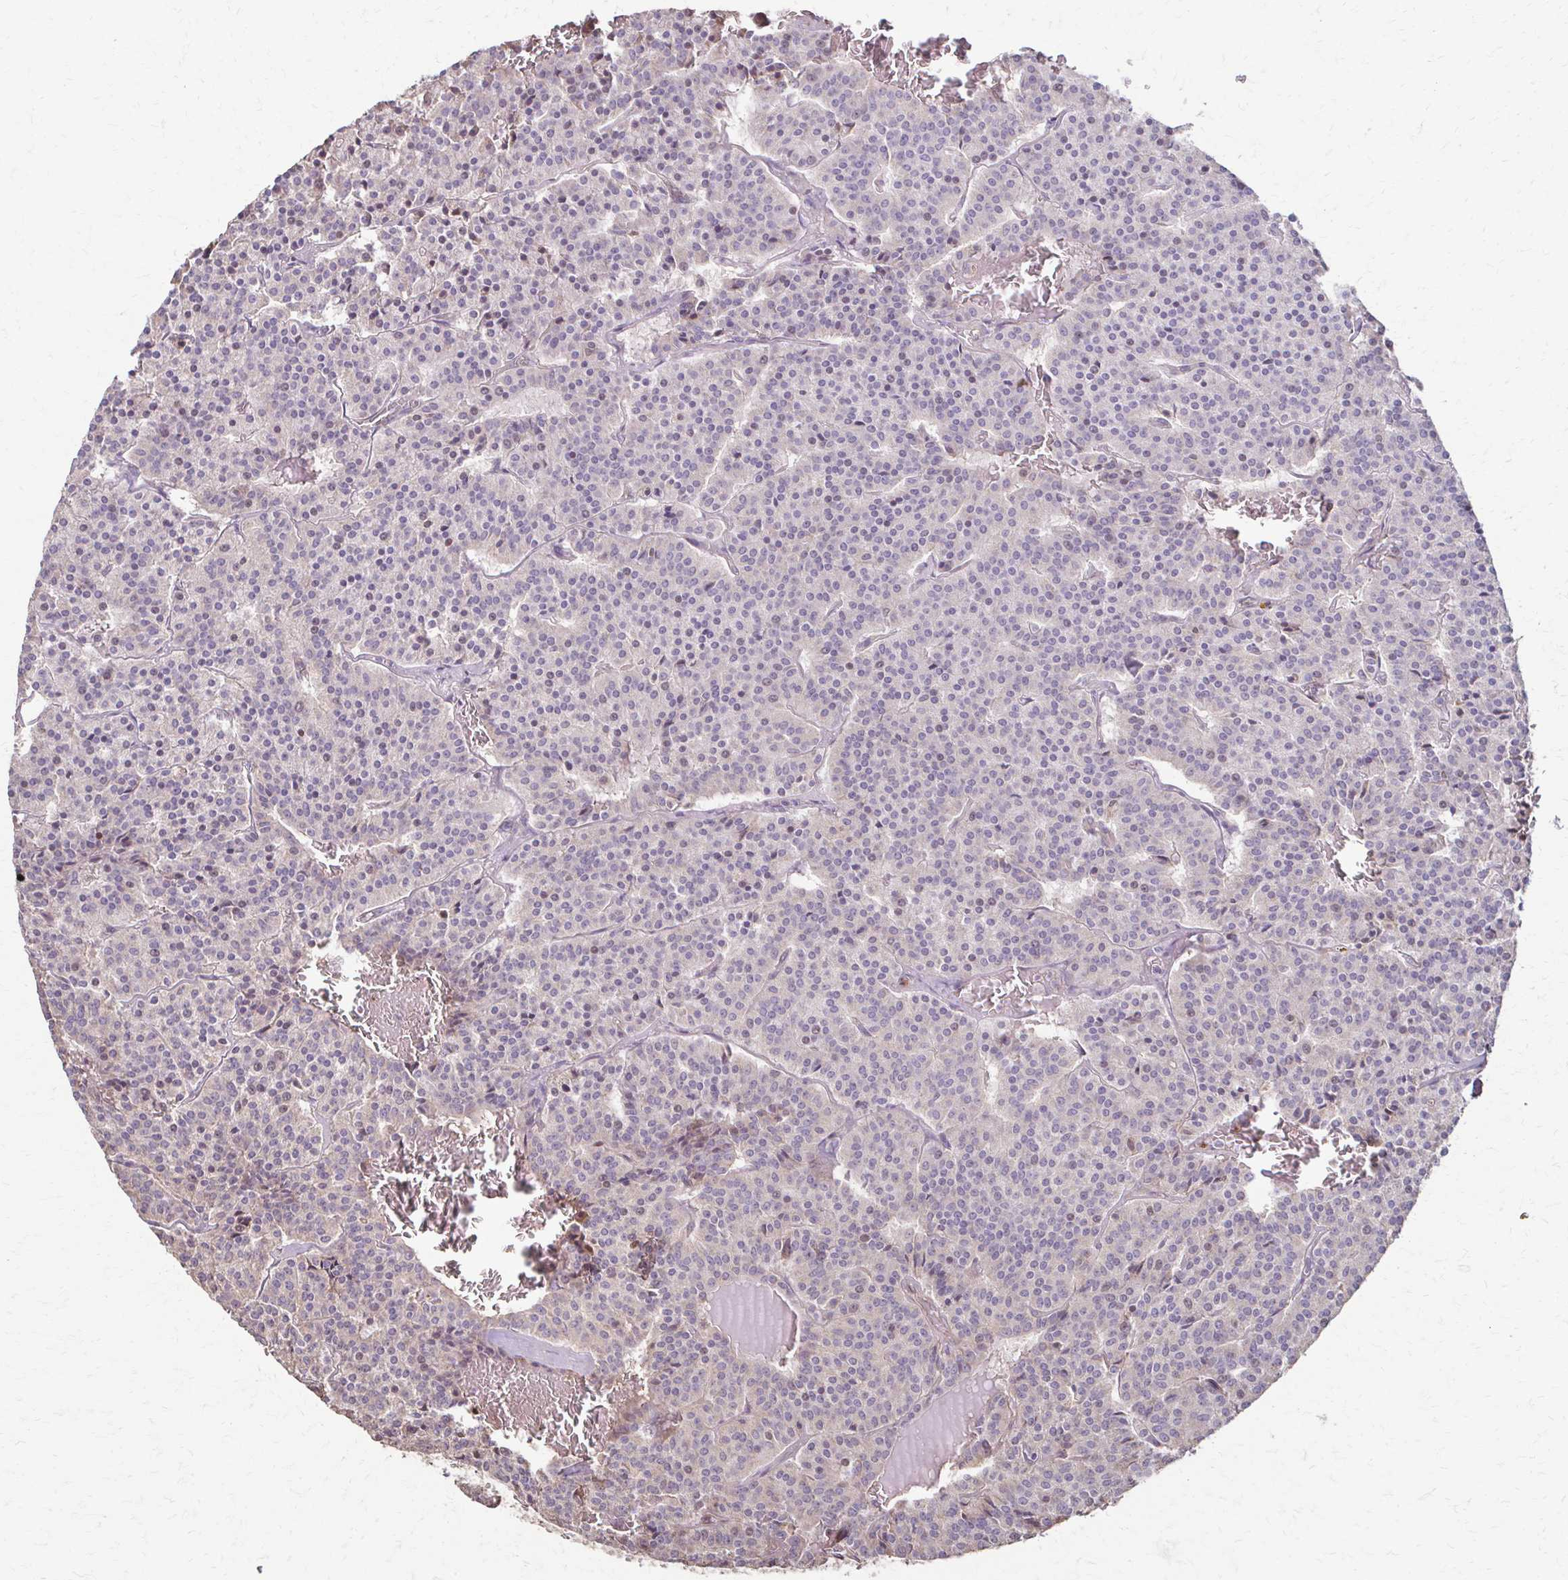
{"staining": {"intensity": "negative", "quantity": "none", "location": "none"}, "tissue": "carcinoid", "cell_type": "Tumor cells", "image_type": "cancer", "snomed": [{"axis": "morphology", "description": "Carcinoid, malignant, NOS"}, {"axis": "topography", "description": "Lung"}], "caption": "Carcinoid stained for a protein using IHC displays no positivity tumor cells.", "gene": "IL18BP", "patient": {"sex": "male", "age": 70}}